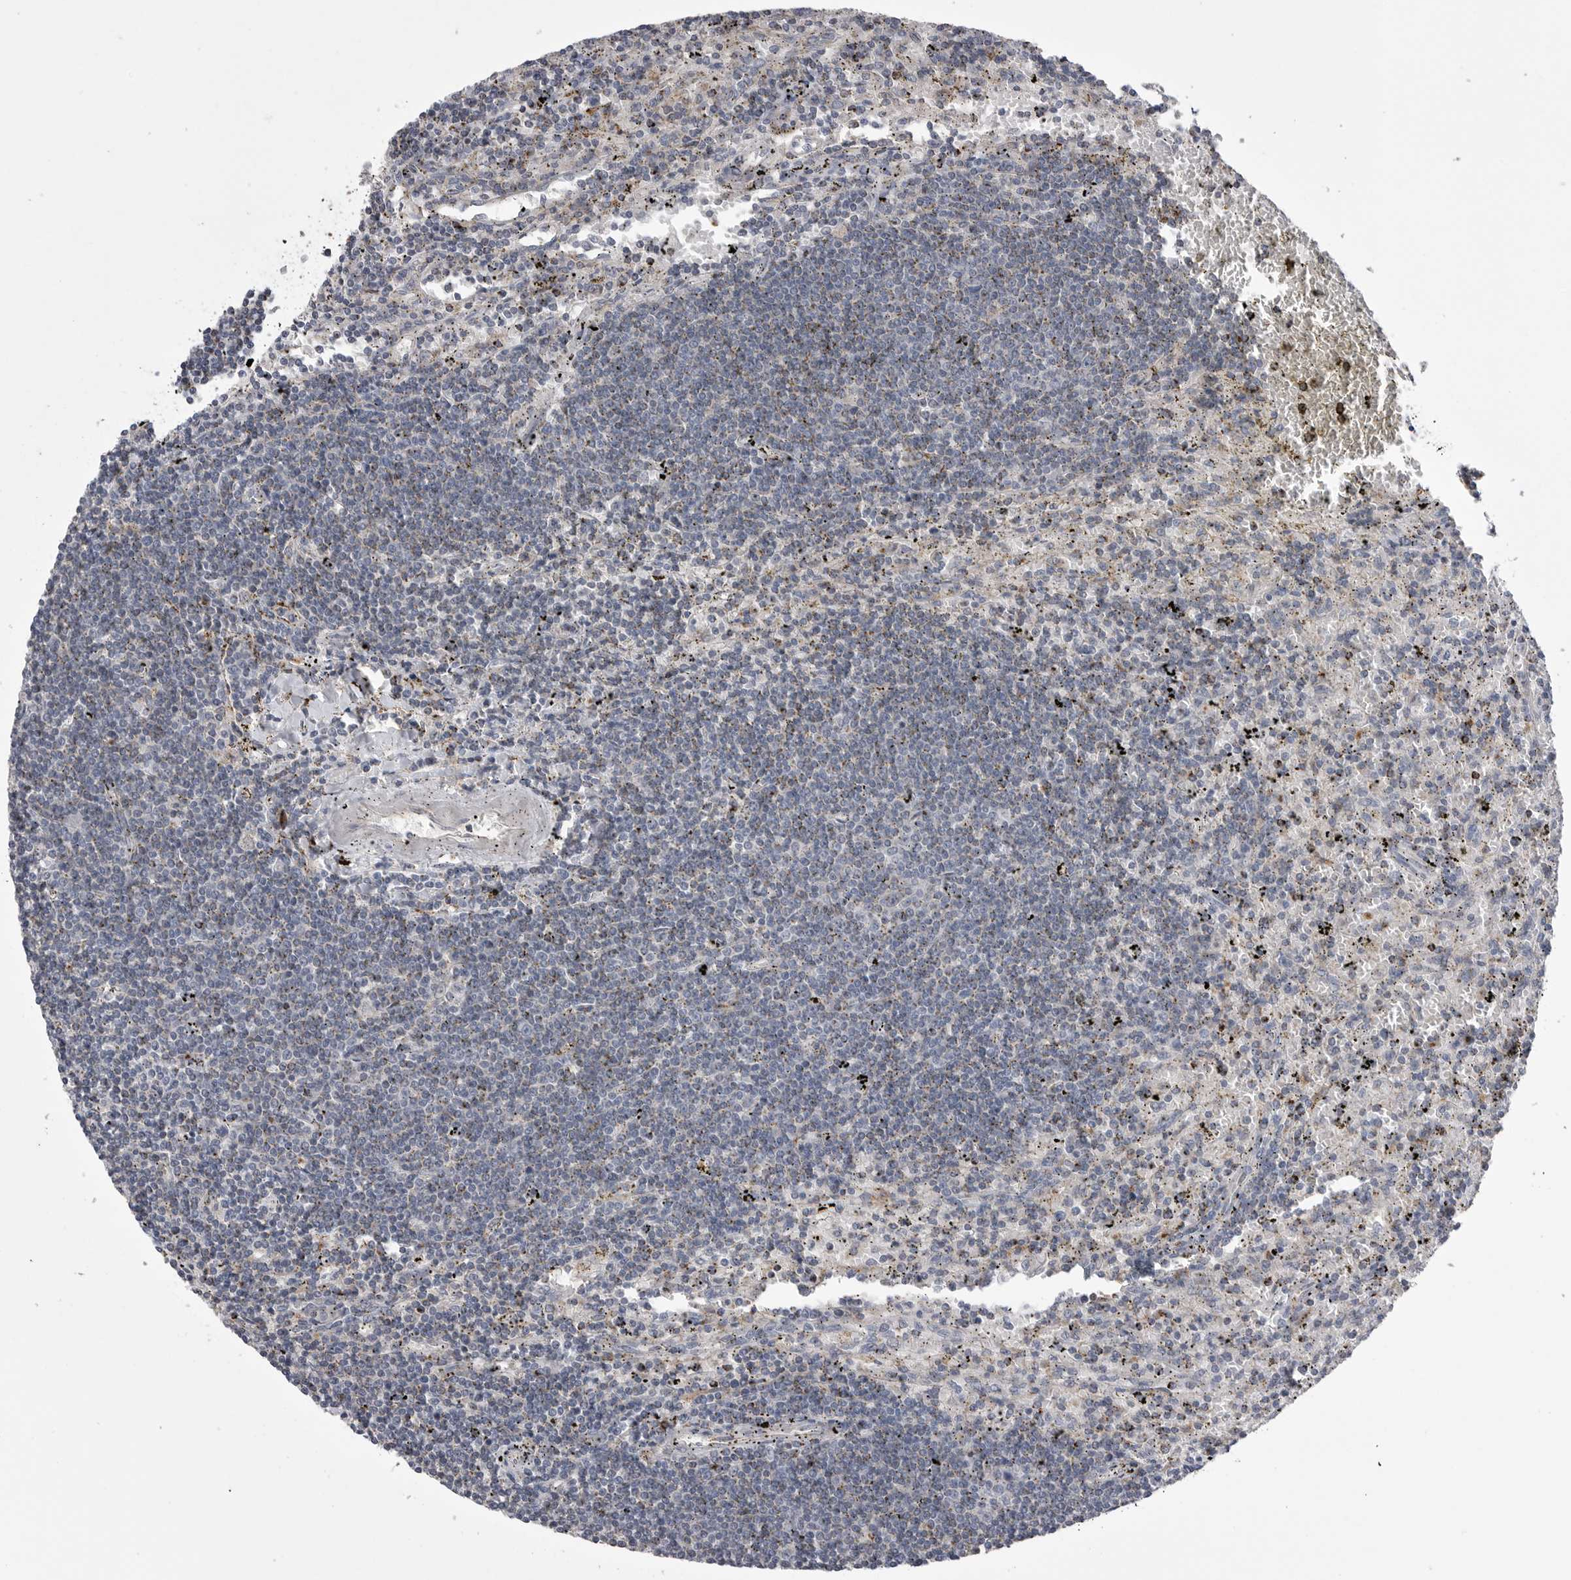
{"staining": {"intensity": "weak", "quantity": "25%-75%", "location": "cytoplasmic/membranous"}, "tissue": "lymphoma", "cell_type": "Tumor cells", "image_type": "cancer", "snomed": [{"axis": "morphology", "description": "Malignant lymphoma, non-Hodgkin's type, Low grade"}, {"axis": "topography", "description": "Spleen"}], "caption": "Protein positivity by immunohistochemistry demonstrates weak cytoplasmic/membranous staining in about 25%-75% of tumor cells in low-grade malignant lymphoma, non-Hodgkin's type. (DAB IHC, brown staining for protein, blue staining for nuclei).", "gene": "PSPN", "patient": {"sex": "male", "age": 76}}